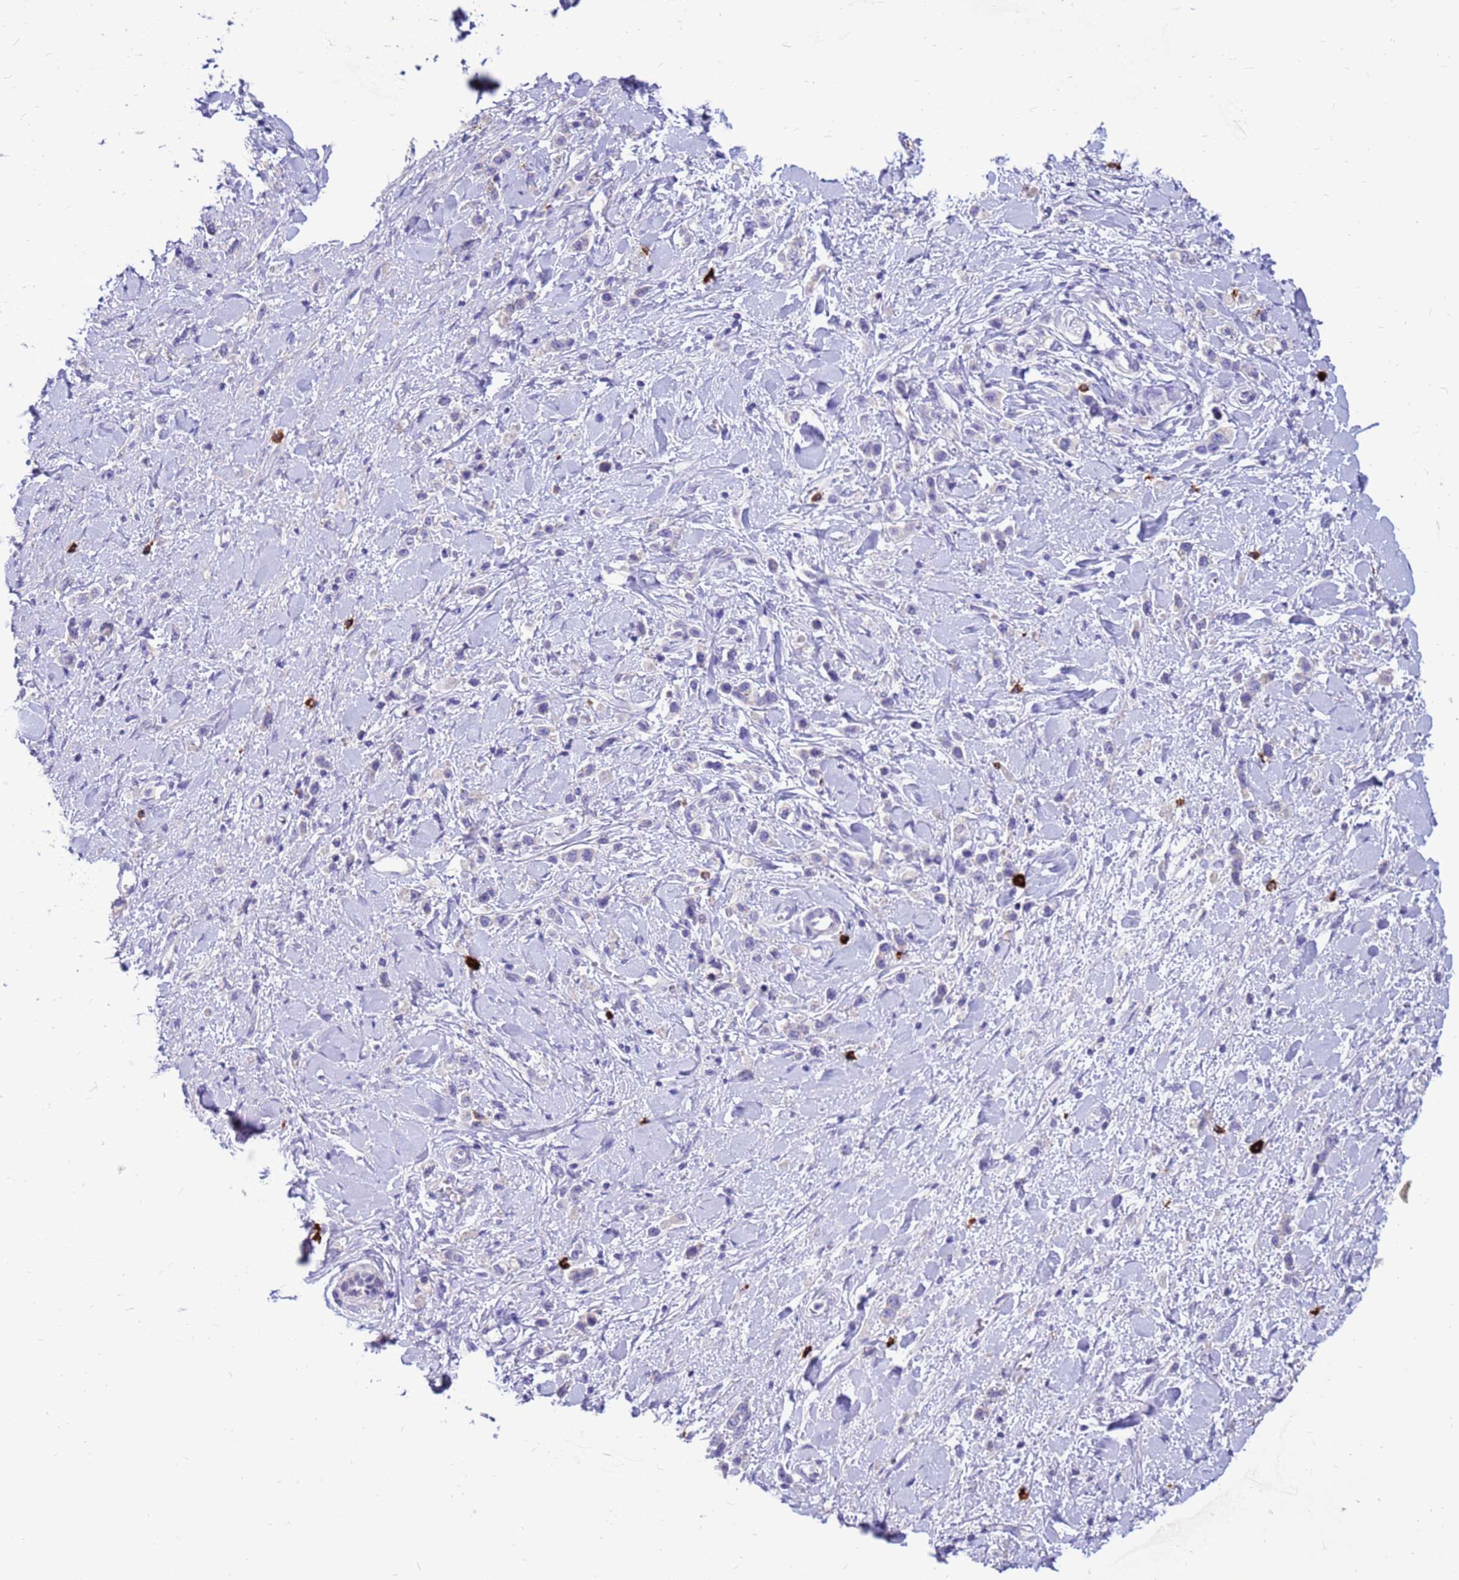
{"staining": {"intensity": "negative", "quantity": "none", "location": "none"}, "tissue": "stomach cancer", "cell_type": "Tumor cells", "image_type": "cancer", "snomed": [{"axis": "morphology", "description": "Normal tissue, NOS"}, {"axis": "morphology", "description": "Adenocarcinoma, NOS"}, {"axis": "topography", "description": "Stomach, upper"}, {"axis": "topography", "description": "Stomach"}], "caption": "Immunohistochemistry of adenocarcinoma (stomach) reveals no staining in tumor cells.", "gene": "PDE10A", "patient": {"sex": "female", "age": 65}}